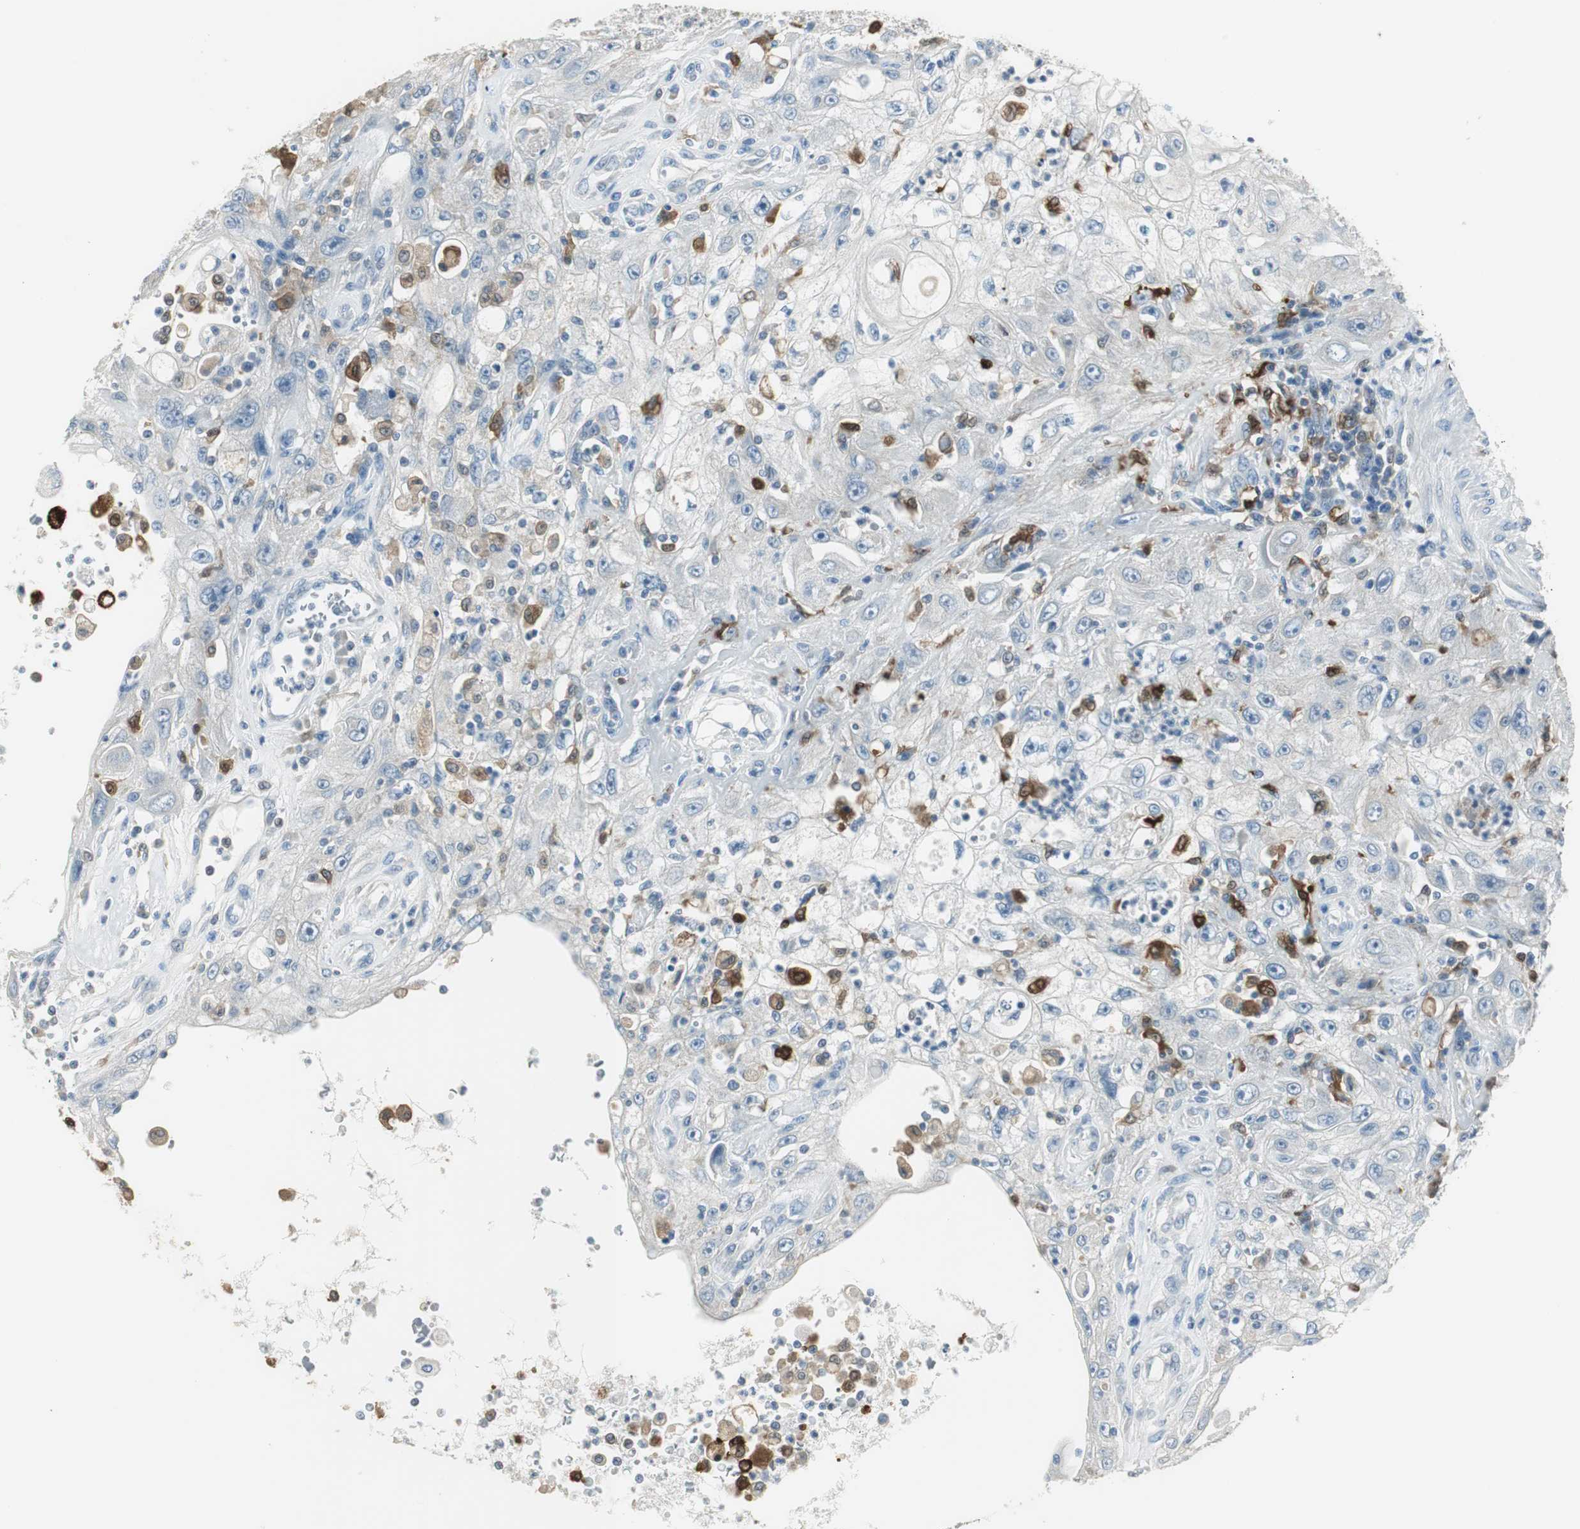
{"staining": {"intensity": "negative", "quantity": "none", "location": "none"}, "tissue": "skin cancer", "cell_type": "Tumor cells", "image_type": "cancer", "snomed": [{"axis": "morphology", "description": "Squamous cell carcinoma, NOS"}, {"axis": "topography", "description": "Skin"}], "caption": "Micrograph shows no protein positivity in tumor cells of skin cancer tissue.", "gene": "MSTO1", "patient": {"sex": "male", "age": 75}}